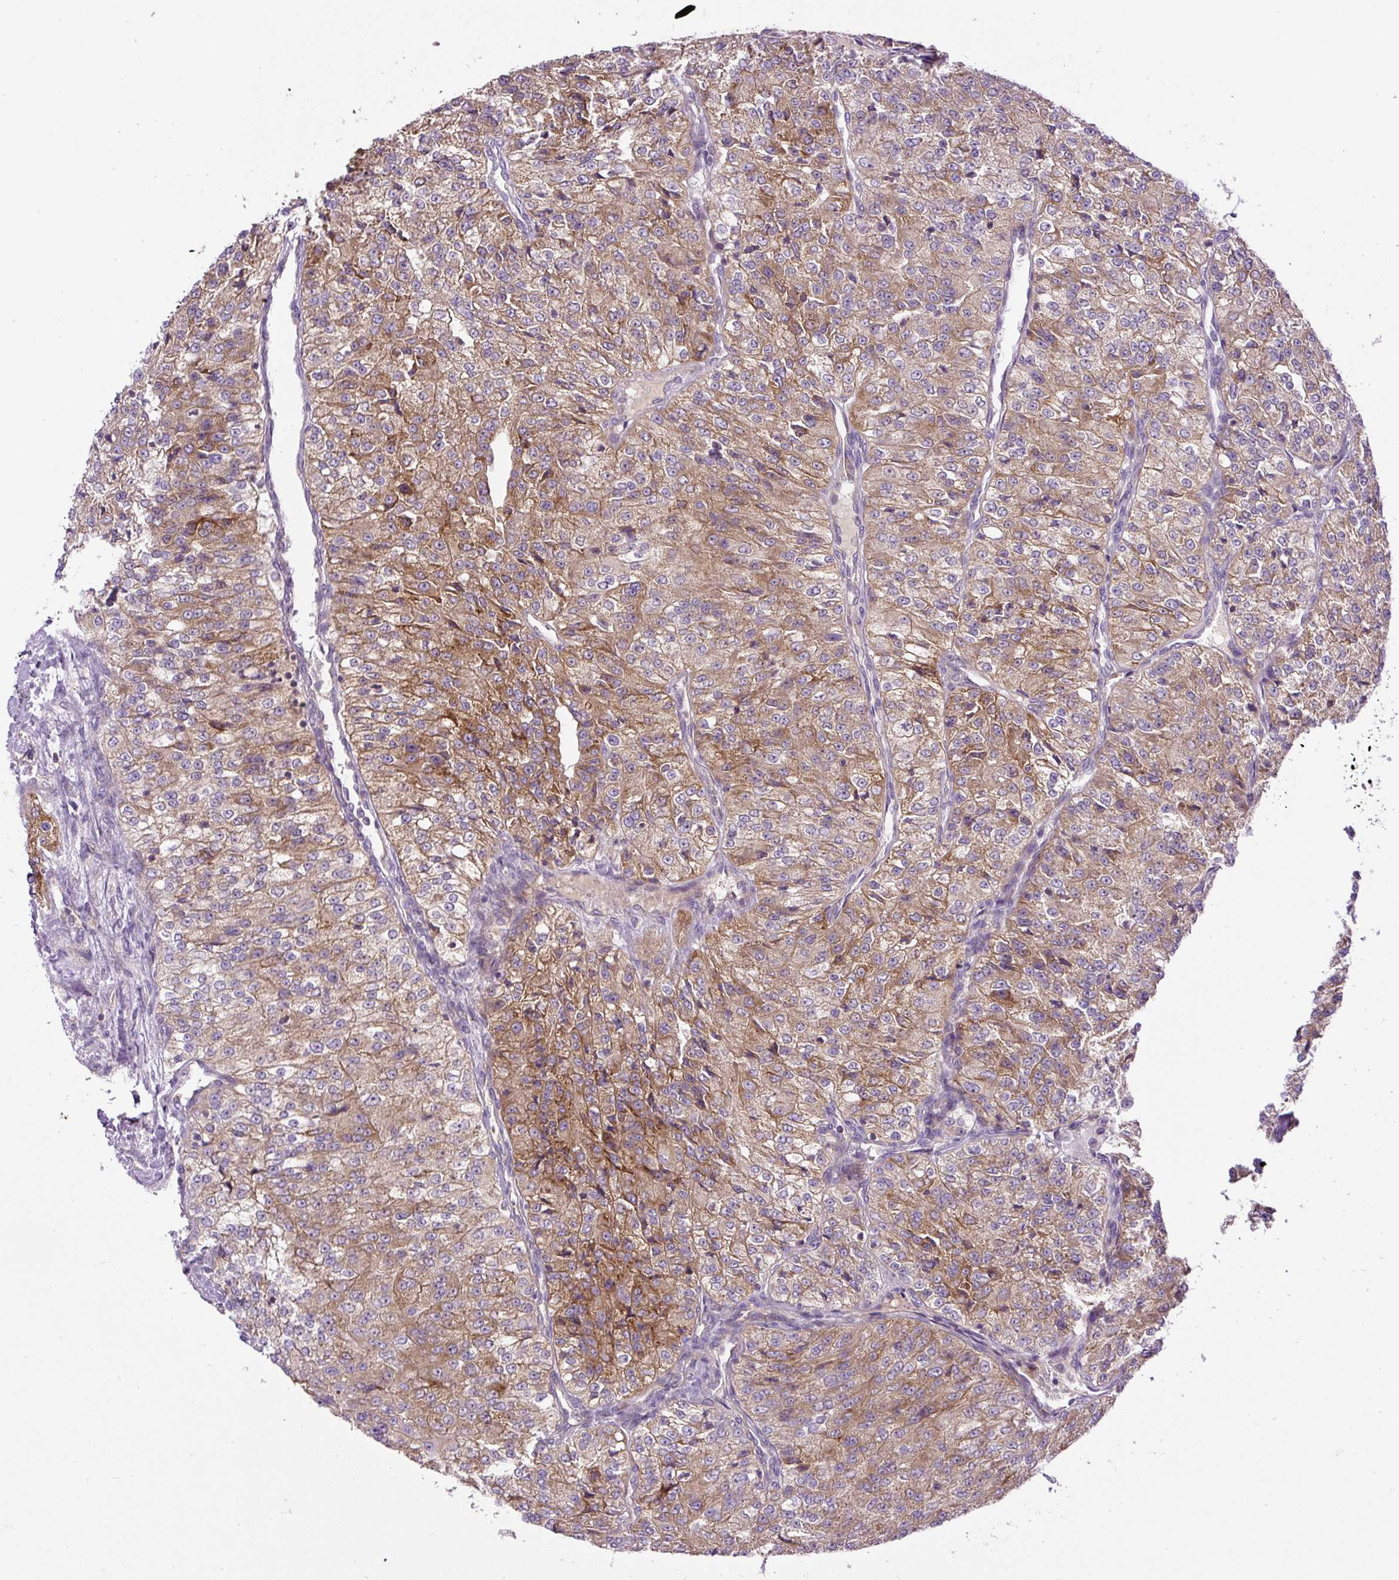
{"staining": {"intensity": "moderate", "quantity": ">75%", "location": "cytoplasmic/membranous"}, "tissue": "renal cancer", "cell_type": "Tumor cells", "image_type": "cancer", "snomed": [{"axis": "morphology", "description": "Adenocarcinoma, NOS"}, {"axis": "topography", "description": "Kidney"}], "caption": "Approximately >75% of tumor cells in adenocarcinoma (renal) exhibit moderate cytoplasmic/membranous protein staining as visualized by brown immunohistochemical staining.", "gene": "ZNF547", "patient": {"sex": "female", "age": 63}}